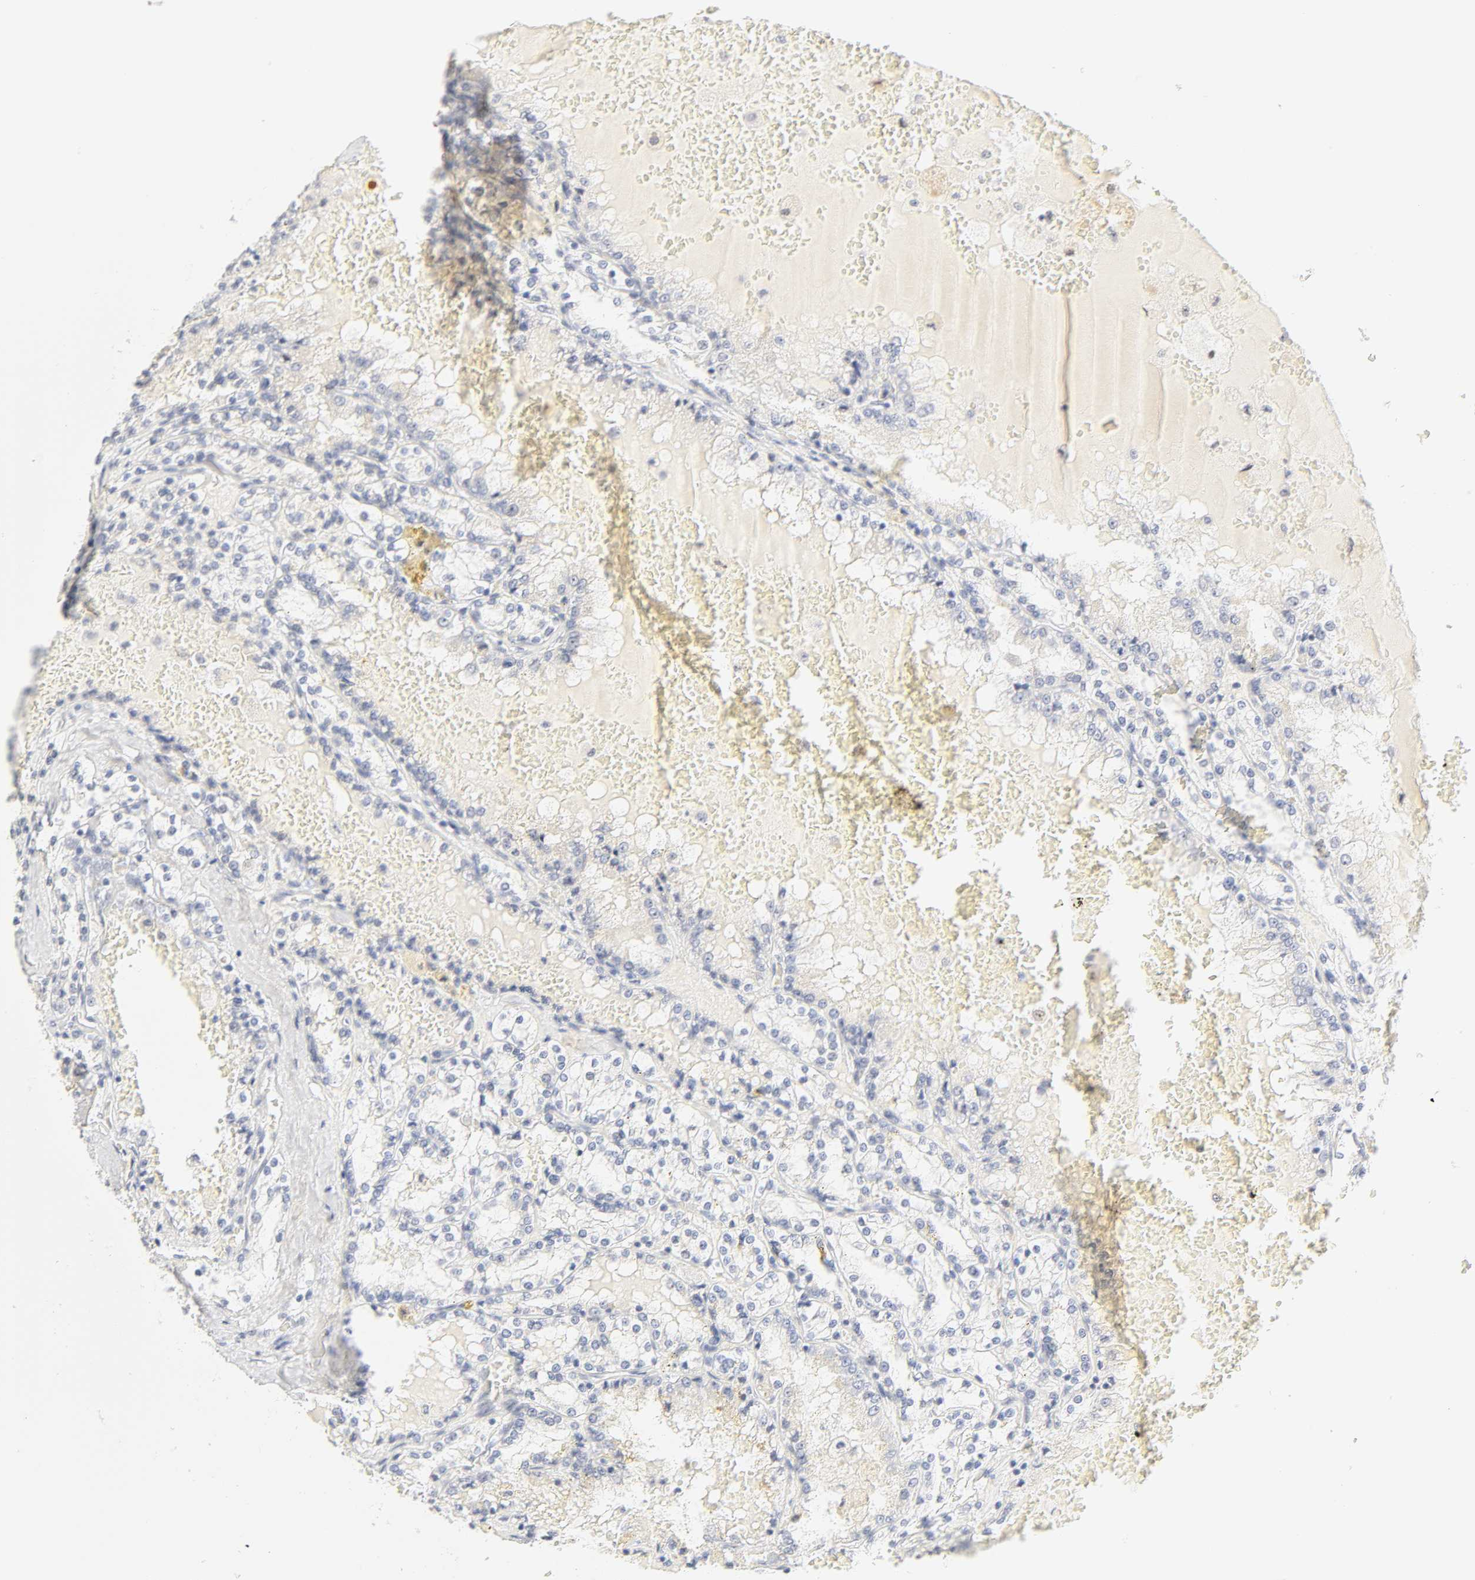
{"staining": {"intensity": "negative", "quantity": "none", "location": "none"}, "tissue": "renal cancer", "cell_type": "Tumor cells", "image_type": "cancer", "snomed": [{"axis": "morphology", "description": "Adenocarcinoma, NOS"}, {"axis": "topography", "description": "Kidney"}], "caption": "Tumor cells are negative for protein expression in human adenocarcinoma (renal).", "gene": "MNAT1", "patient": {"sex": "female", "age": 56}}